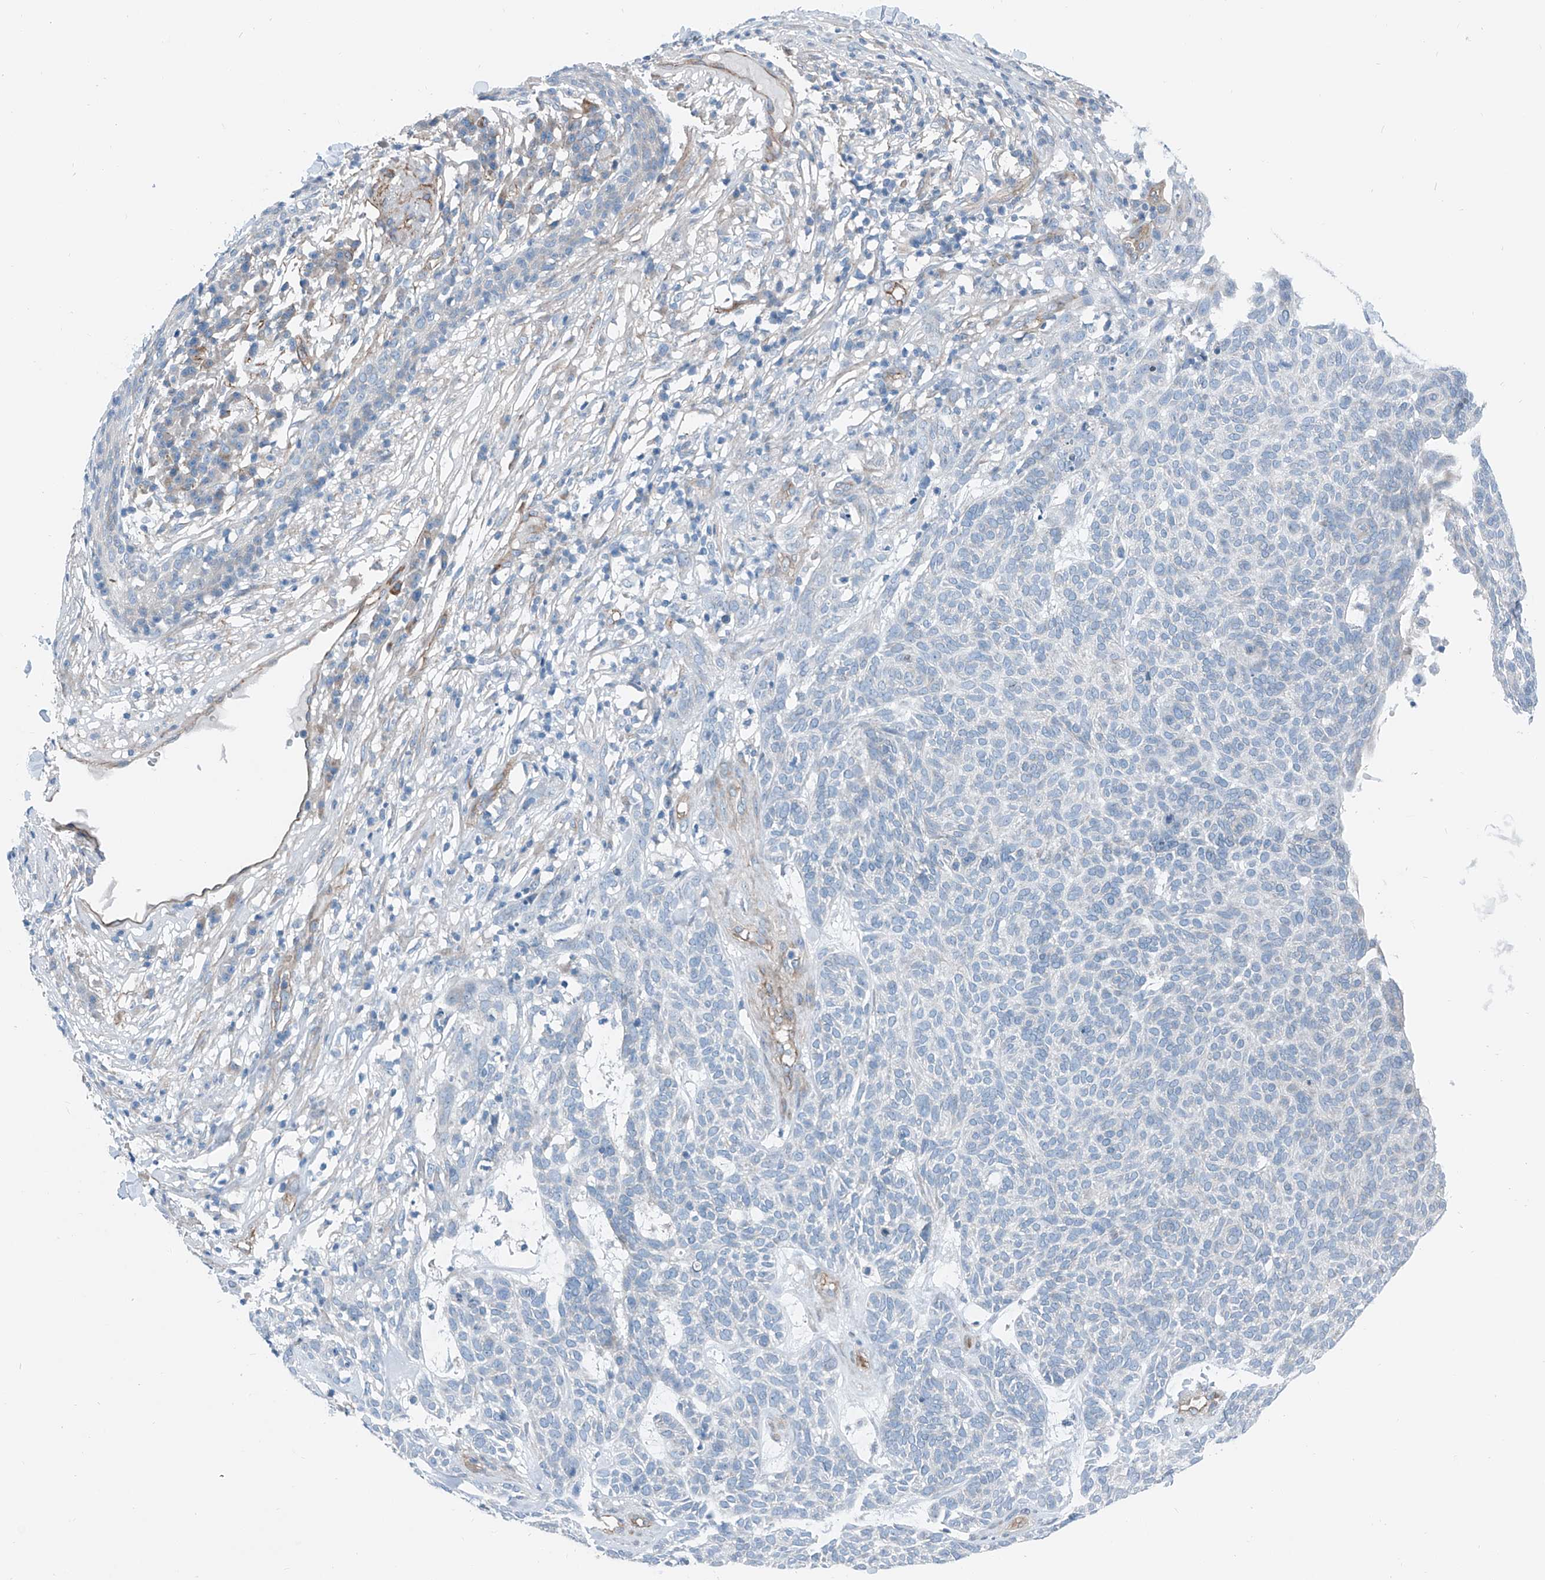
{"staining": {"intensity": "negative", "quantity": "none", "location": "none"}, "tissue": "skin cancer", "cell_type": "Tumor cells", "image_type": "cancer", "snomed": [{"axis": "morphology", "description": "Squamous cell carcinoma, NOS"}, {"axis": "topography", "description": "Skin"}], "caption": "Immunohistochemistry of skin cancer shows no positivity in tumor cells.", "gene": "THEMIS2", "patient": {"sex": "female", "age": 90}}